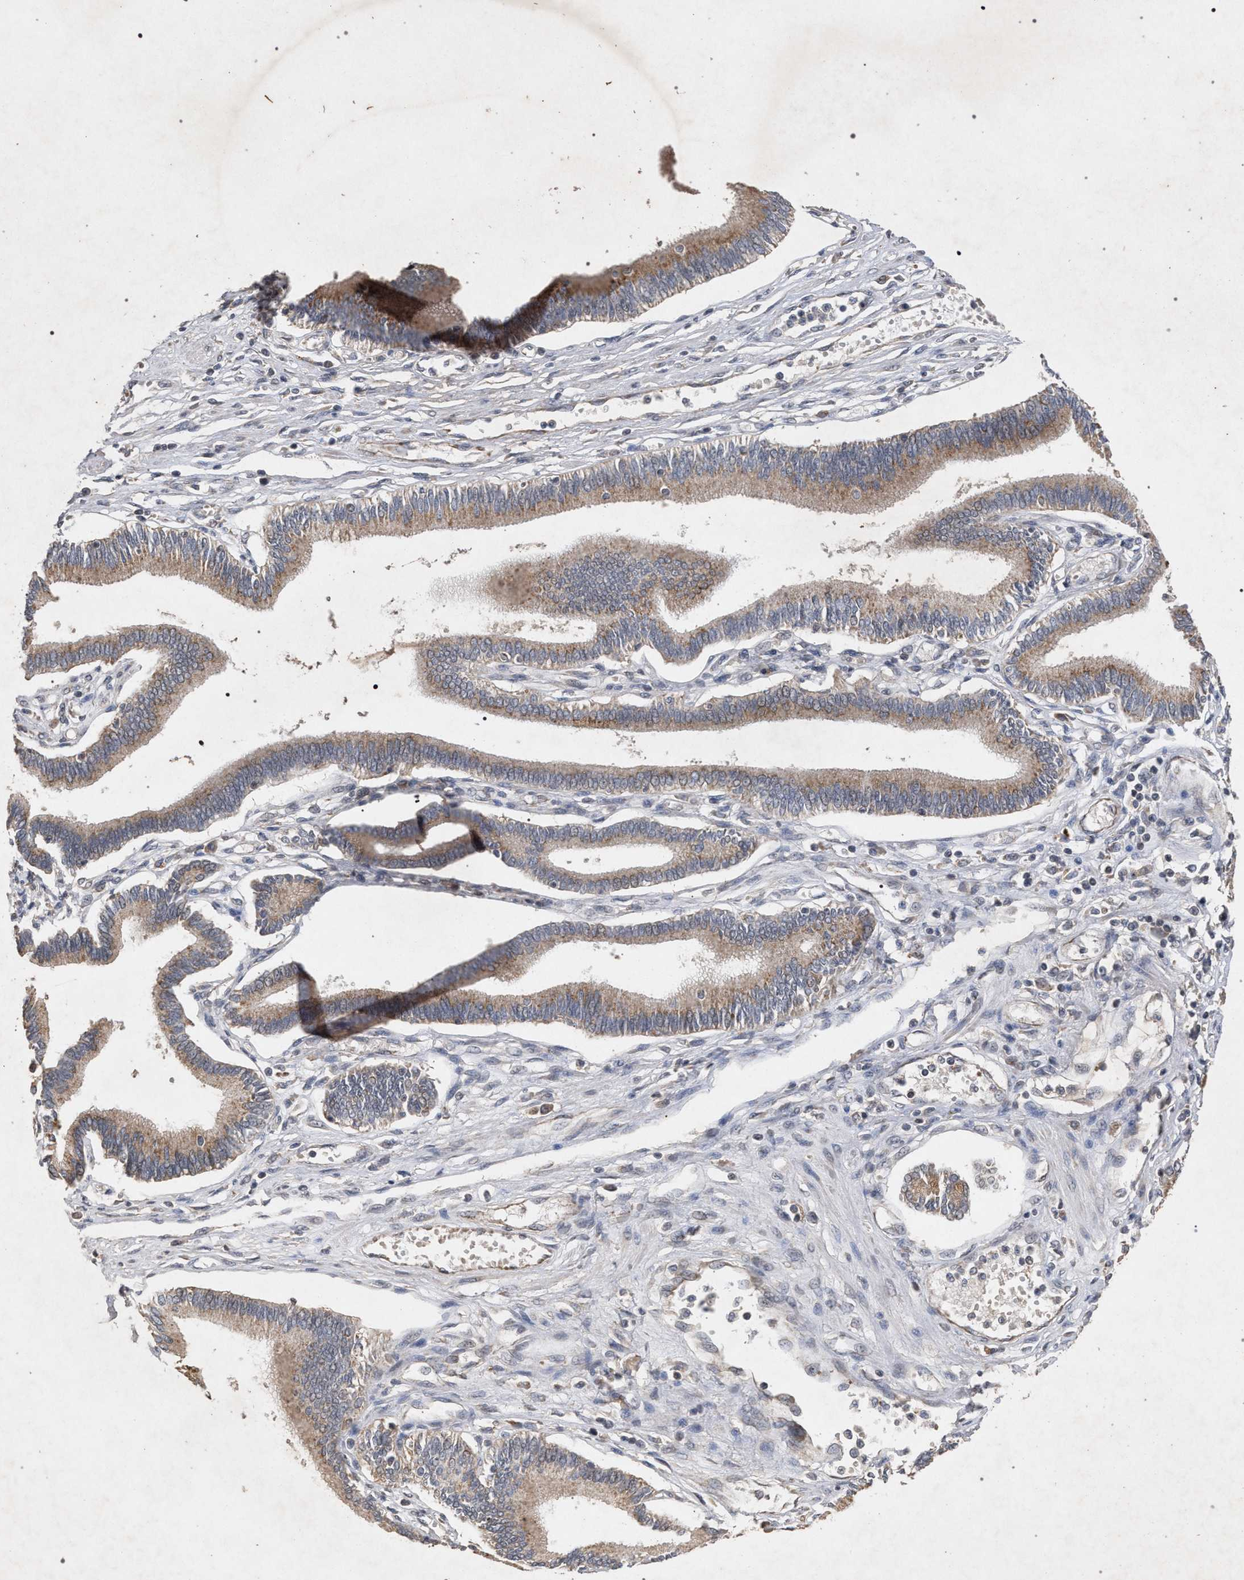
{"staining": {"intensity": "moderate", "quantity": ">75%", "location": "cytoplasmic/membranous"}, "tissue": "pancreatic cancer", "cell_type": "Tumor cells", "image_type": "cancer", "snomed": [{"axis": "morphology", "description": "Adenocarcinoma, NOS"}, {"axis": "topography", "description": "Pancreas"}], "caption": "The micrograph displays a brown stain indicating the presence of a protein in the cytoplasmic/membranous of tumor cells in pancreatic adenocarcinoma. Using DAB (brown) and hematoxylin (blue) stains, captured at high magnification using brightfield microscopy.", "gene": "PKD2L1", "patient": {"sex": "male", "age": 56}}